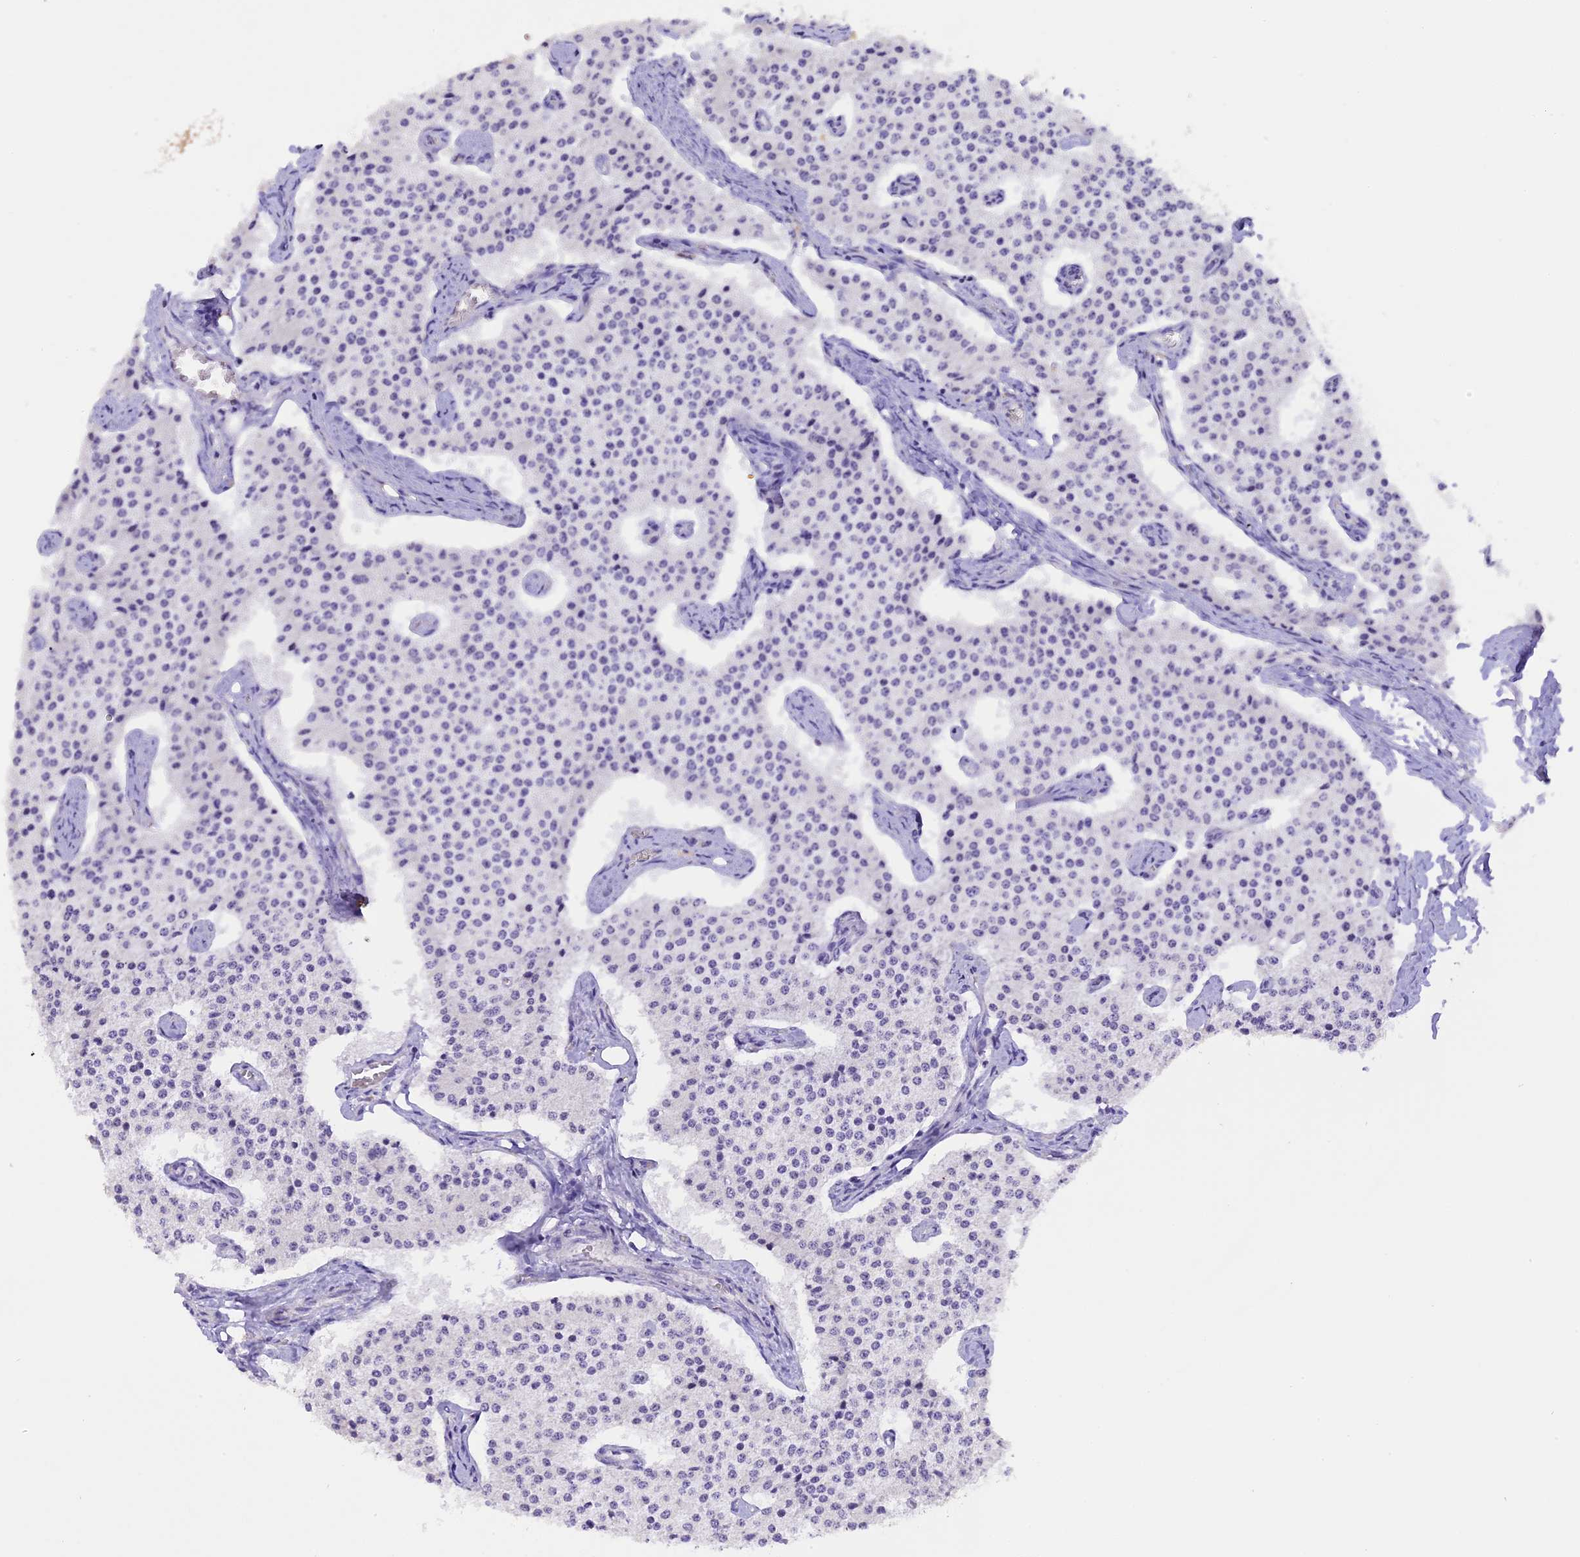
{"staining": {"intensity": "negative", "quantity": "none", "location": "none"}, "tissue": "carcinoid", "cell_type": "Tumor cells", "image_type": "cancer", "snomed": [{"axis": "morphology", "description": "Carcinoid, malignant, NOS"}, {"axis": "topography", "description": "Colon"}], "caption": "The micrograph shows no staining of tumor cells in carcinoid.", "gene": "AHSP", "patient": {"sex": "female", "age": 52}}